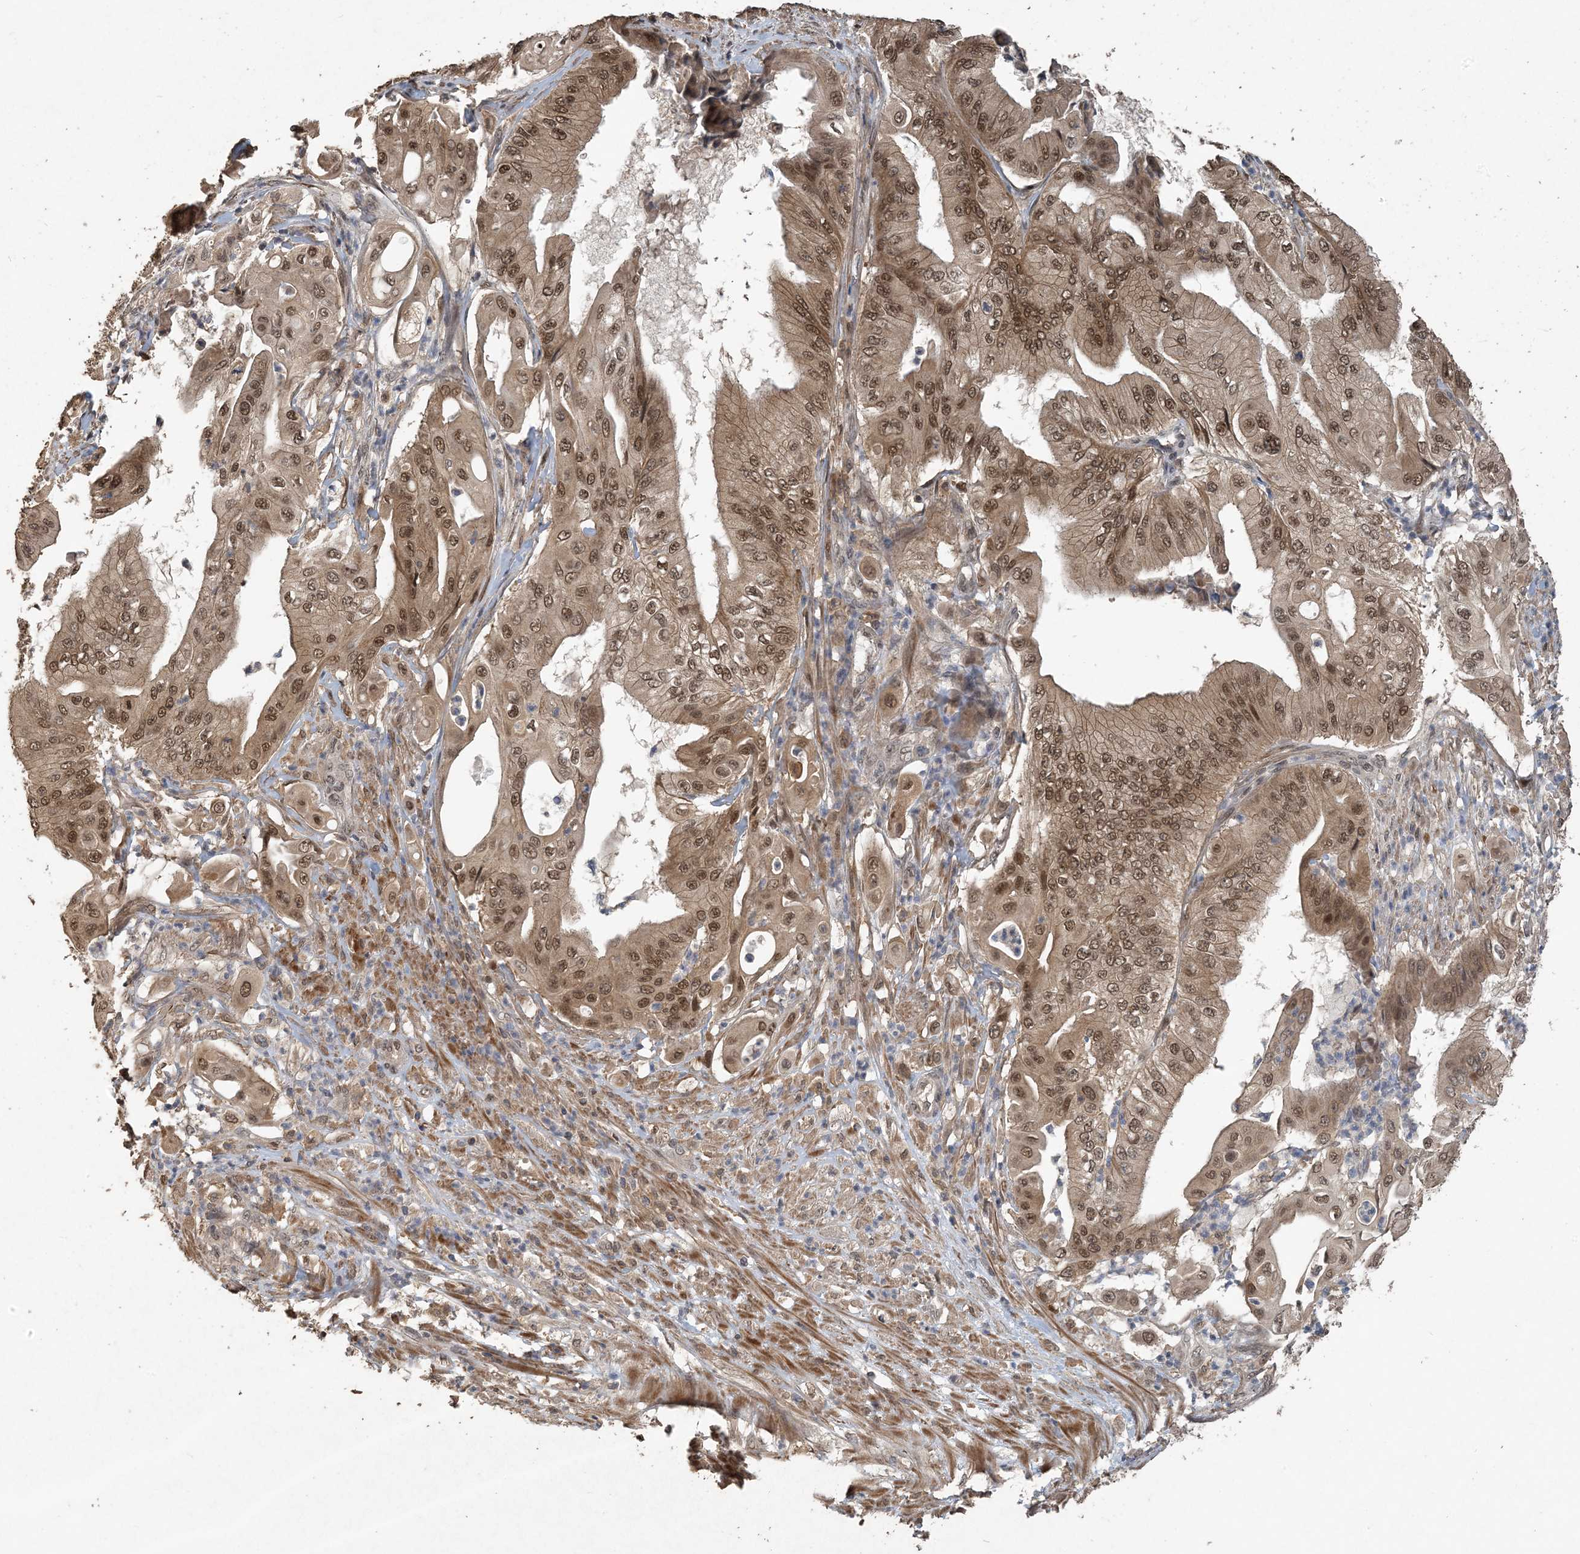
{"staining": {"intensity": "moderate", "quantity": ">75%", "location": "cytoplasmic/membranous,nuclear"}, "tissue": "pancreatic cancer", "cell_type": "Tumor cells", "image_type": "cancer", "snomed": [{"axis": "morphology", "description": "Adenocarcinoma, NOS"}, {"axis": "topography", "description": "Pancreas"}], "caption": "The micrograph displays staining of adenocarcinoma (pancreatic), revealing moderate cytoplasmic/membranous and nuclear protein positivity (brown color) within tumor cells. The staining was performed using DAB to visualize the protein expression in brown, while the nuclei were stained in blue with hematoxylin (Magnification: 20x).", "gene": "ZC3H12A", "patient": {"sex": "female", "age": 77}}